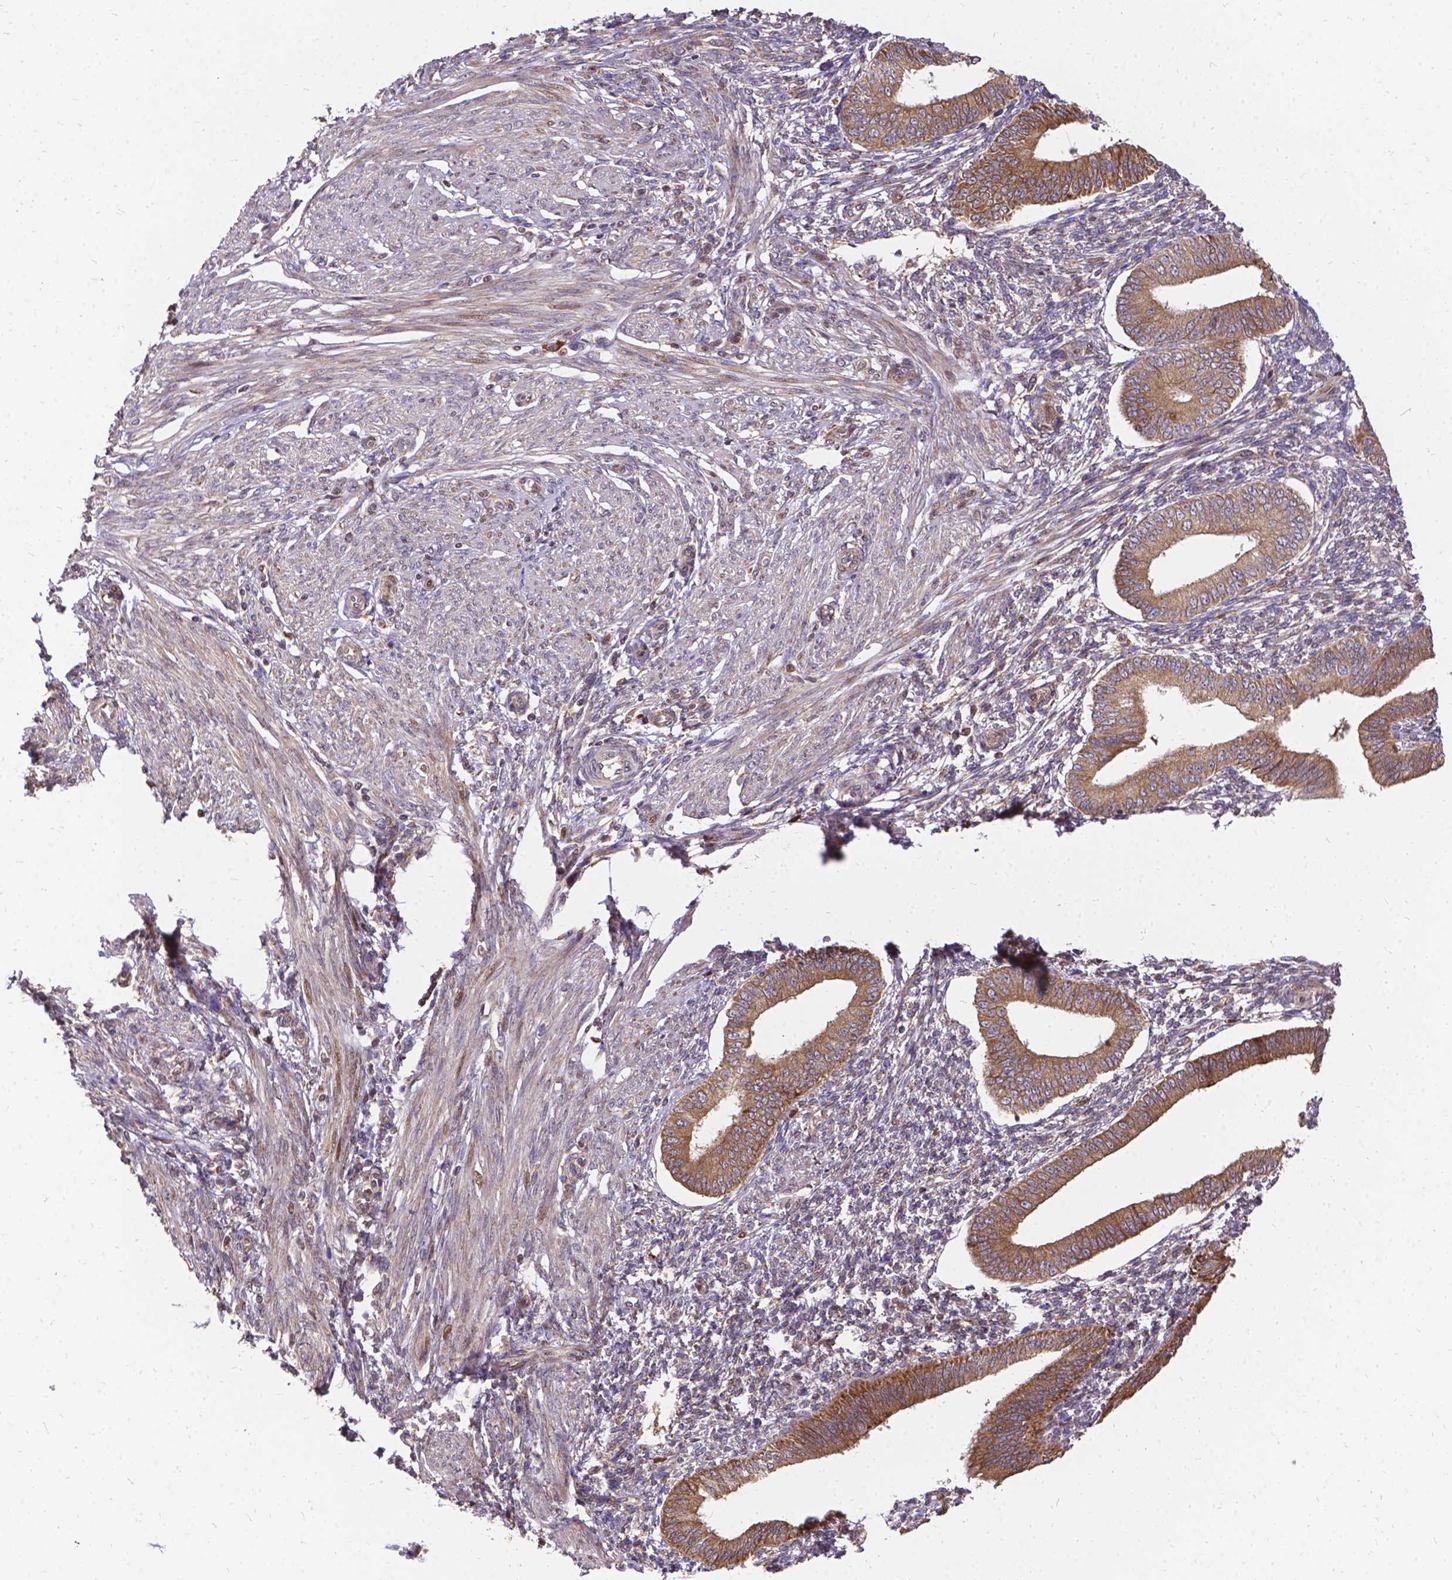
{"staining": {"intensity": "weak", "quantity": ">75%", "location": "cytoplasmic/membranous"}, "tissue": "endometrium", "cell_type": "Cells in endometrial stroma", "image_type": "normal", "snomed": [{"axis": "morphology", "description": "Normal tissue, NOS"}, {"axis": "topography", "description": "Endometrium"}], "caption": "DAB immunohistochemical staining of unremarkable human endometrium exhibits weak cytoplasmic/membranous protein positivity in approximately >75% of cells in endometrial stroma. Ihc stains the protein in brown and the nuclei are stained blue.", "gene": "DENND6A", "patient": {"sex": "female", "age": 42}}